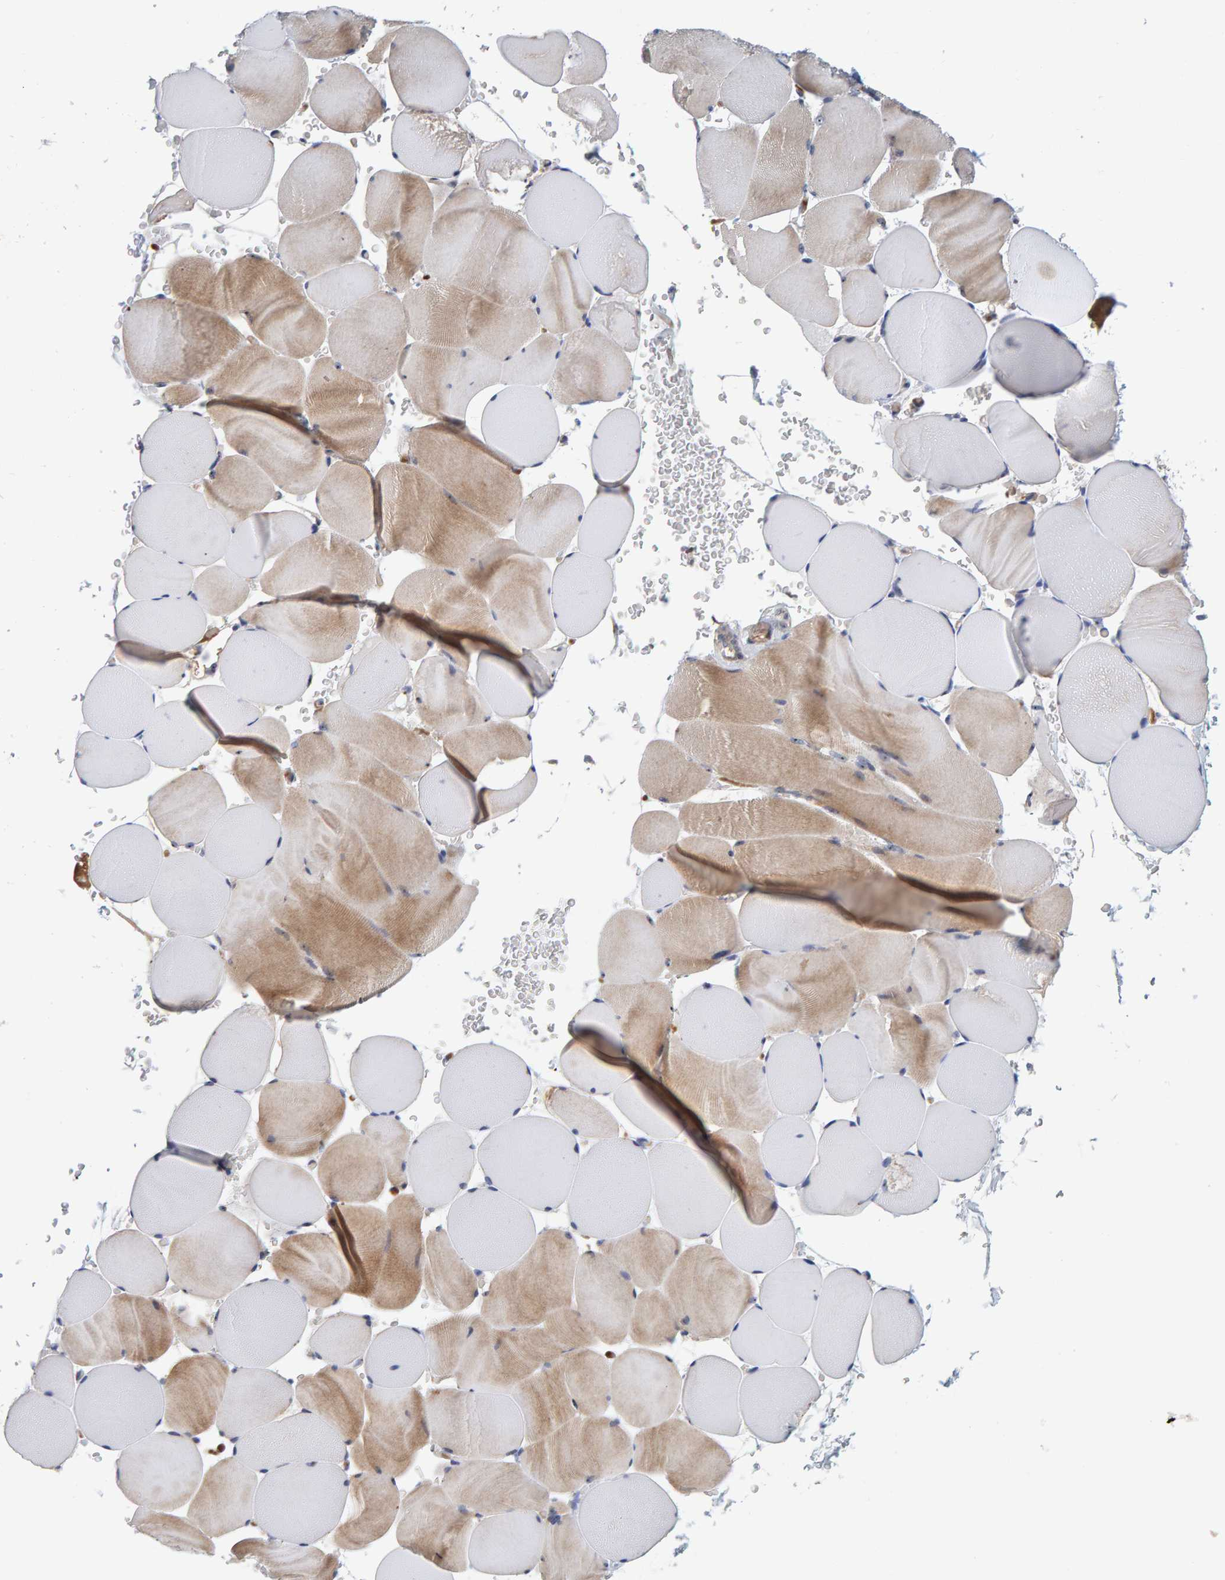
{"staining": {"intensity": "moderate", "quantity": ">75%", "location": "cytoplasmic/membranous,nuclear"}, "tissue": "skeletal muscle", "cell_type": "Myocytes", "image_type": "normal", "snomed": [{"axis": "morphology", "description": "Normal tissue, NOS"}, {"axis": "topography", "description": "Skeletal muscle"}], "caption": "Immunohistochemical staining of normal human skeletal muscle exhibits medium levels of moderate cytoplasmic/membranous,nuclear expression in about >75% of myocytes.", "gene": "NOL11", "patient": {"sex": "male", "age": 62}}